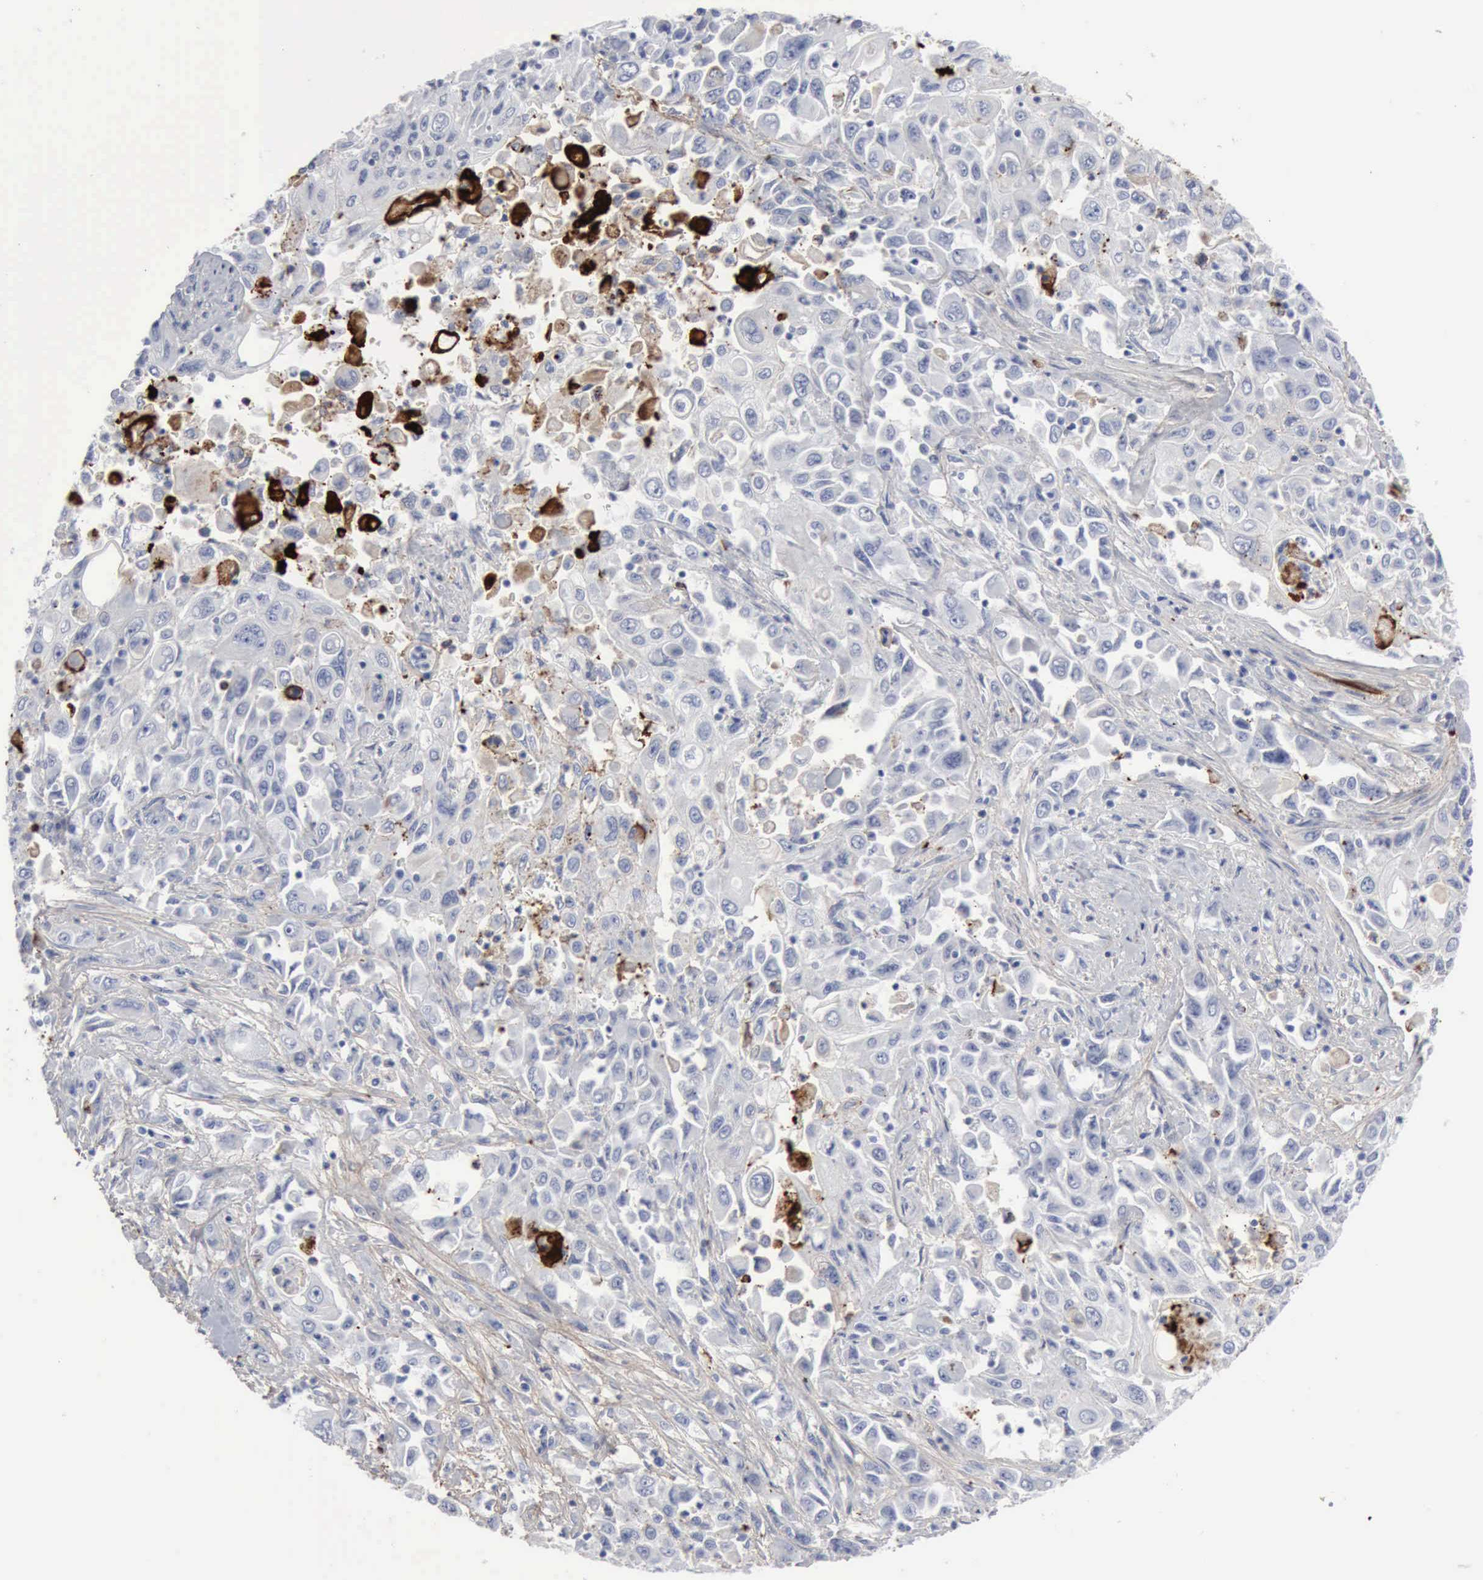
{"staining": {"intensity": "strong", "quantity": "<25%", "location": "cytoplasmic/membranous"}, "tissue": "pancreatic cancer", "cell_type": "Tumor cells", "image_type": "cancer", "snomed": [{"axis": "morphology", "description": "Adenocarcinoma, NOS"}, {"axis": "topography", "description": "Pancreas"}], "caption": "Immunohistochemical staining of pancreatic adenocarcinoma shows strong cytoplasmic/membranous protein positivity in about <25% of tumor cells. (DAB (3,3'-diaminobenzidine) IHC, brown staining for protein, blue staining for nuclei).", "gene": "C4BPA", "patient": {"sex": "male", "age": 70}}